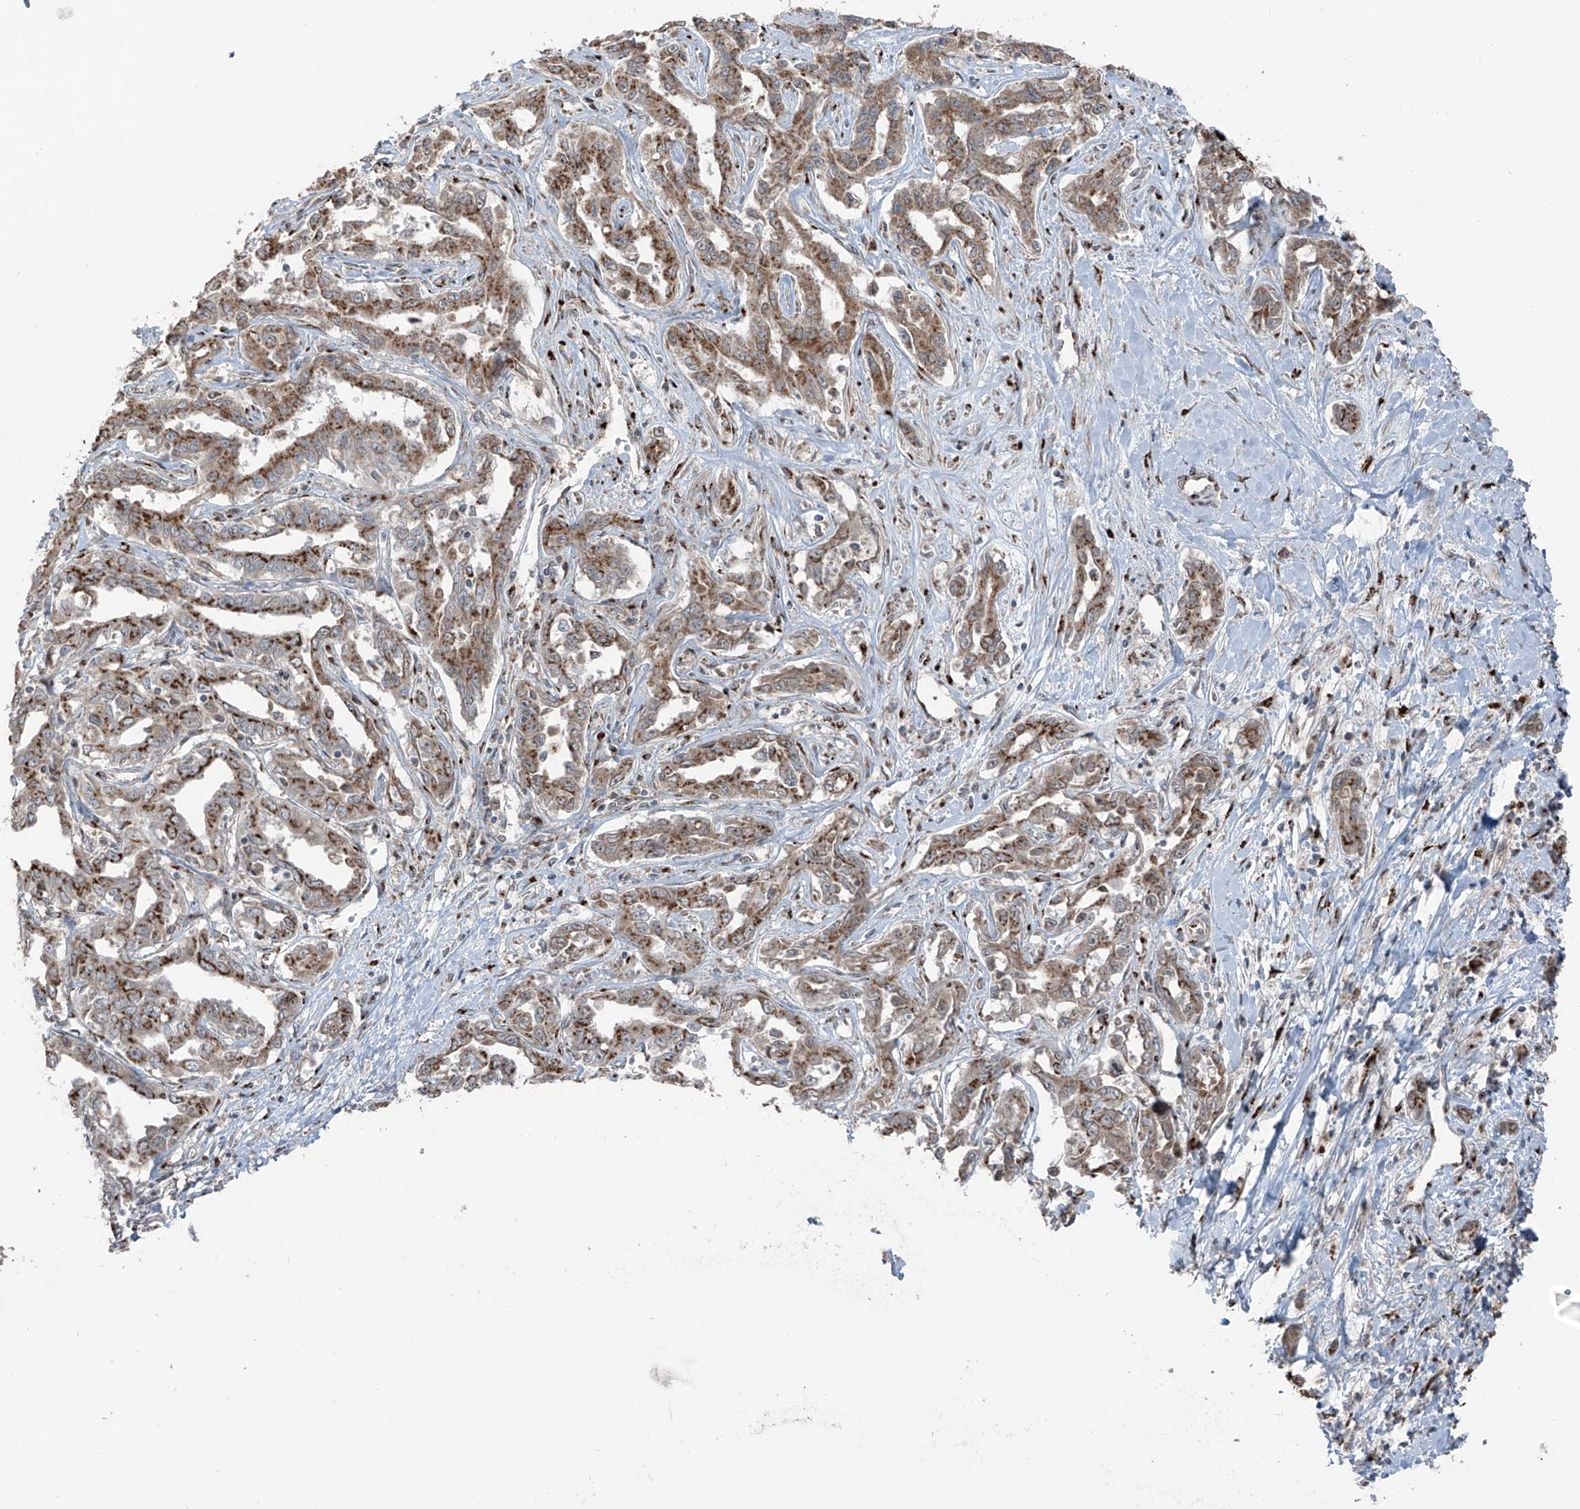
{"staining": {"intensity": "moderate", "quantity": ">75%", "location": "cytoplasmic/membranous"}, "tissue": "liver cancer", "cell_type": "Tumor cells", "image_type": "cancer", "snomed": [{"axis": "morphology", "description": "Cholangiocarcinoma"}, {"axis": "topography", "description": "Liver"}], "caption": "Liver cancer was stained to show a protein in brown. There is medium levels of moderate cytoplasmic/membranous positivity in about >75% of tumor cells.", "gene": "ERLEC1", "patient": {"sex": "male", "age": 59}}